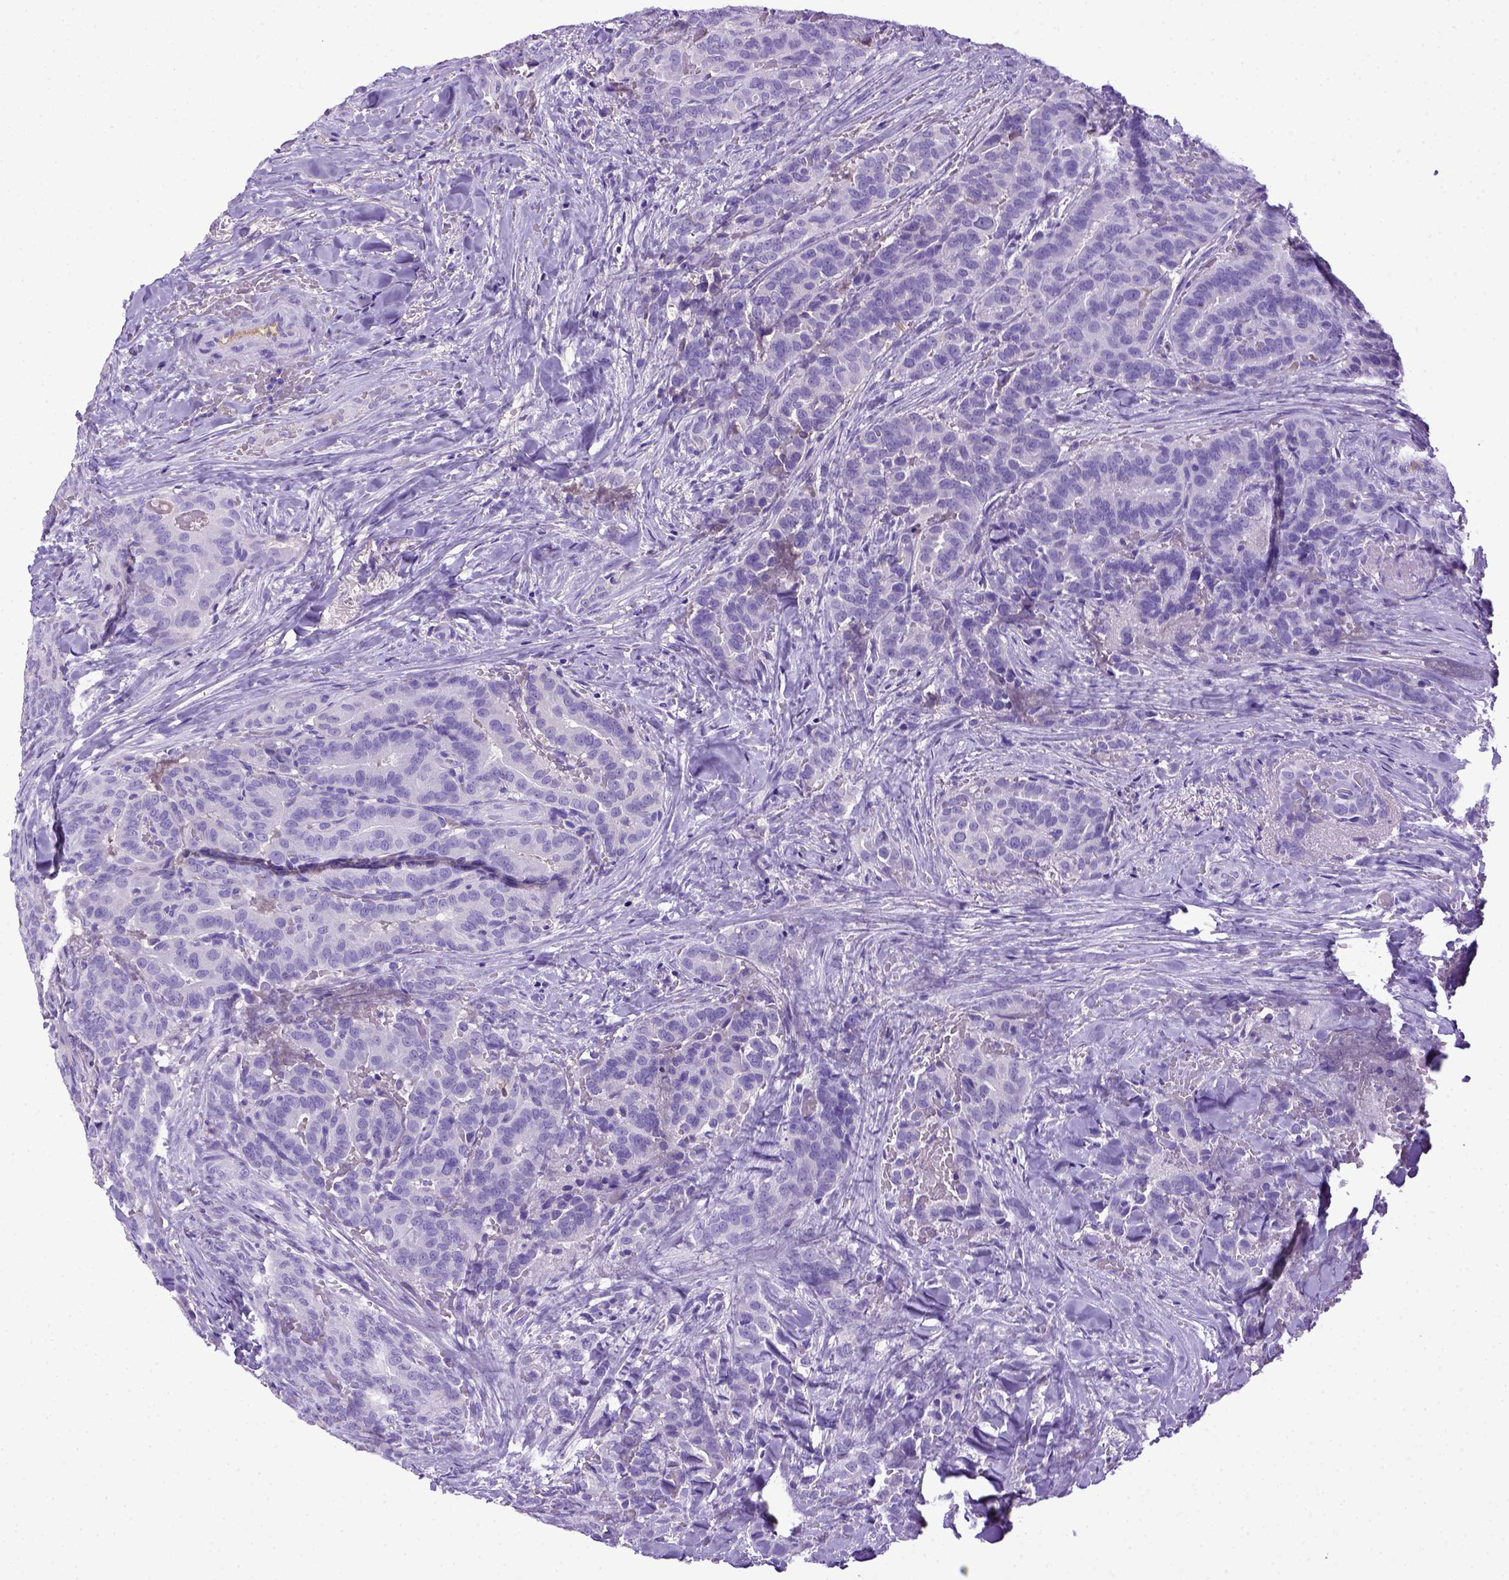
{"staining": {"intensity": "negative", "quantity": "none", "location": "none"}, "tissue": "thyroid cancer", "cell_type": "Tumor cells", "image_type": "cancer", "snomed": [{"axis": "morphology", "description": "Papillary adenocarcinoma, NOS"}, {"axis": "topography", "description": "Thyroid gland"}], "caption": "Immunohistochemical staining of thyroid papillary adenocarcinoma demonstrates no significant staining in tumor cells.", "gene": "ITIH4", "patient": {"sex": "male", "age": 61}}